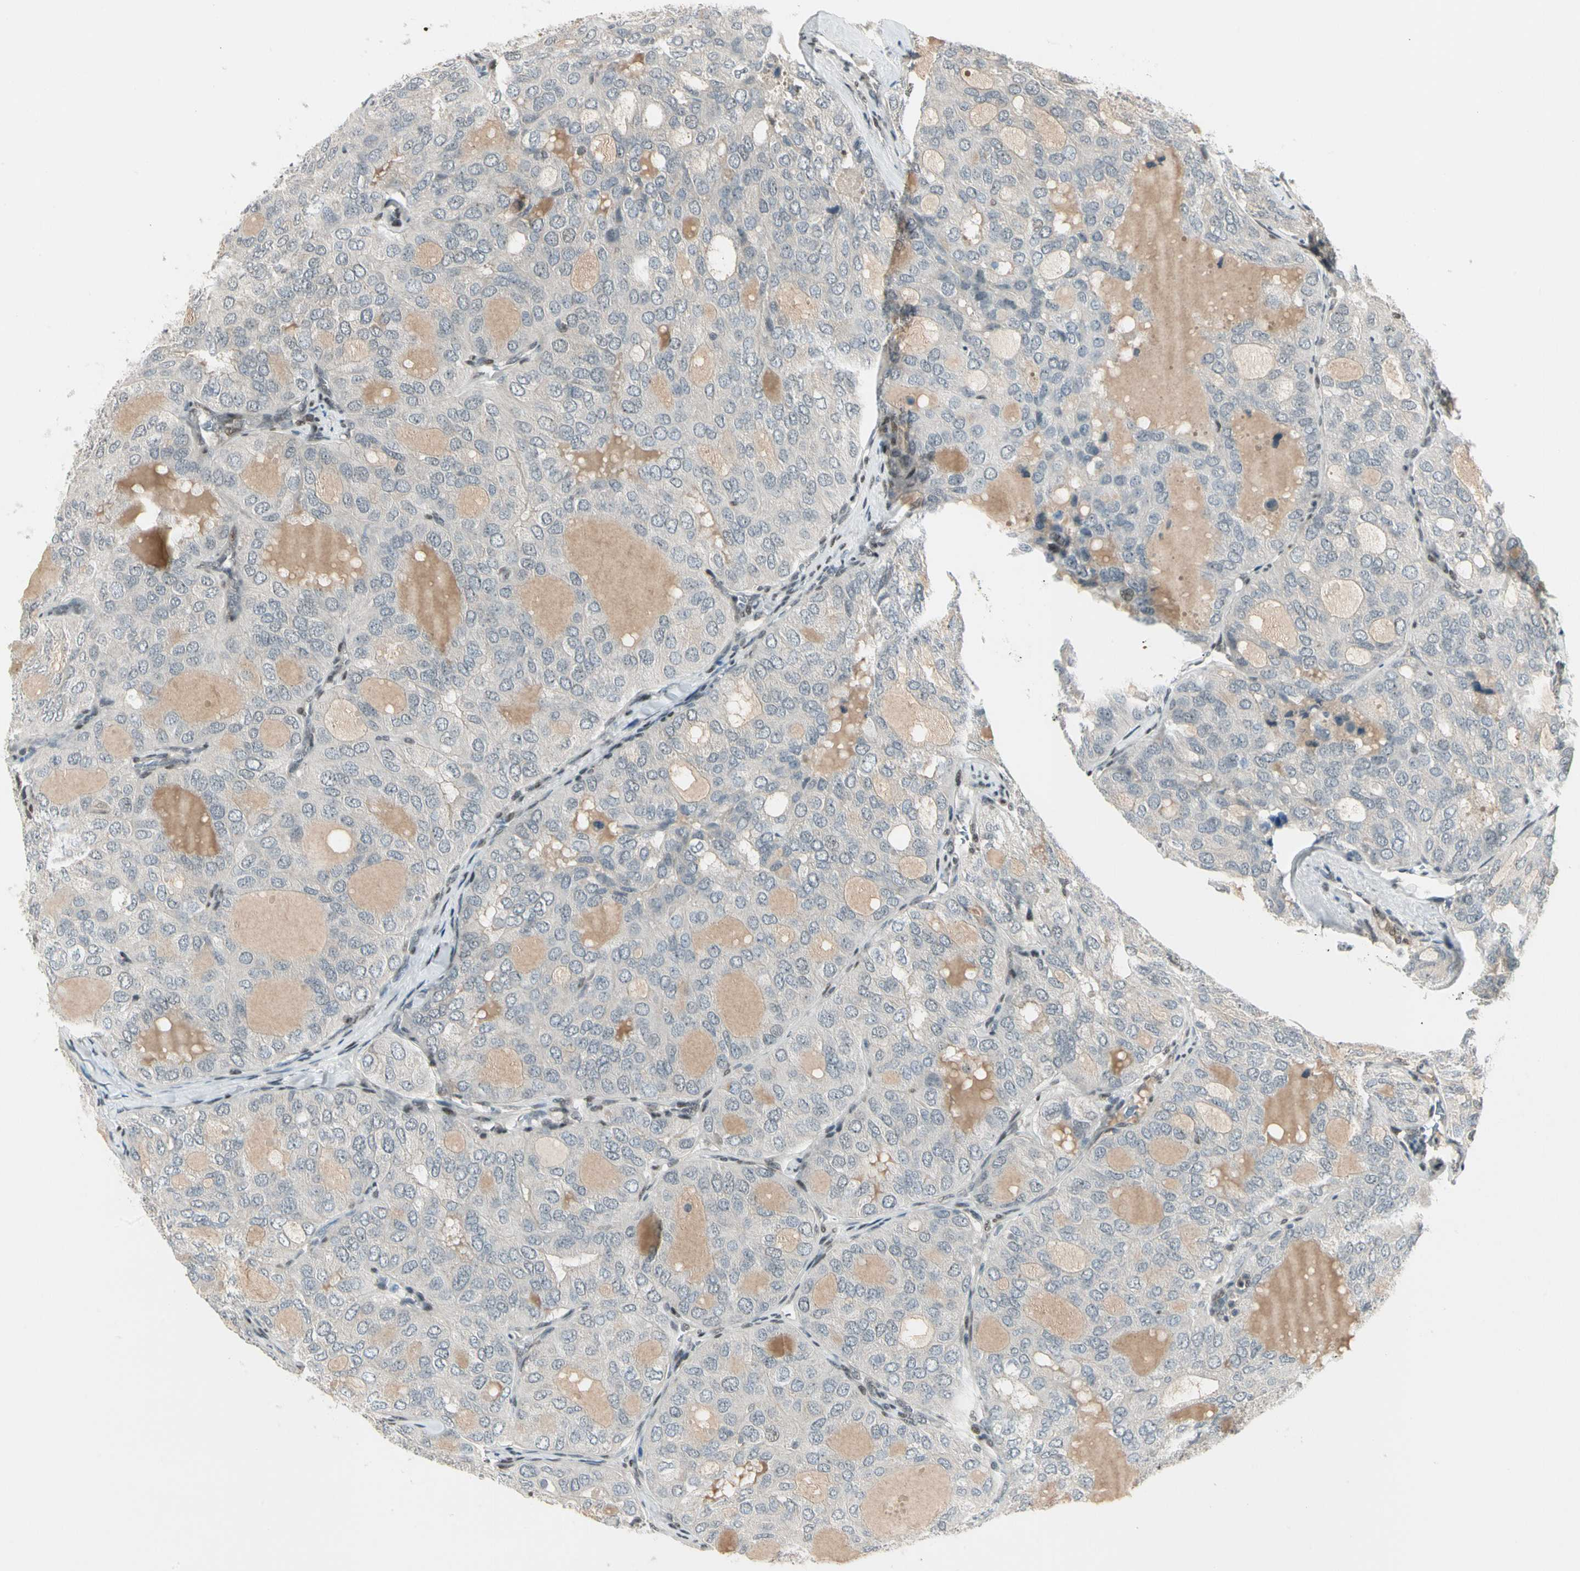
{"staining": {"intensity": "negative", "quantity": "none", "location": "none"}, "tissue": "thyroid cancer", "cell_type": "Tumor cells", "image_type": "cancer", "snomed": [{"axis": "morphology", "description": "Follicular adenoma carcinoma, NOS"}, {"axis": "topography", "description": "Thyroid gland"}], "caption": "Tumor cells show no significant staining in follicular adenoma carcinoma (thyroid). (DAB IHC visualized using brightfield microscopy, high magnification).", "gene": "GTF3A", "patient": {"sex": "male", "age": 75}}